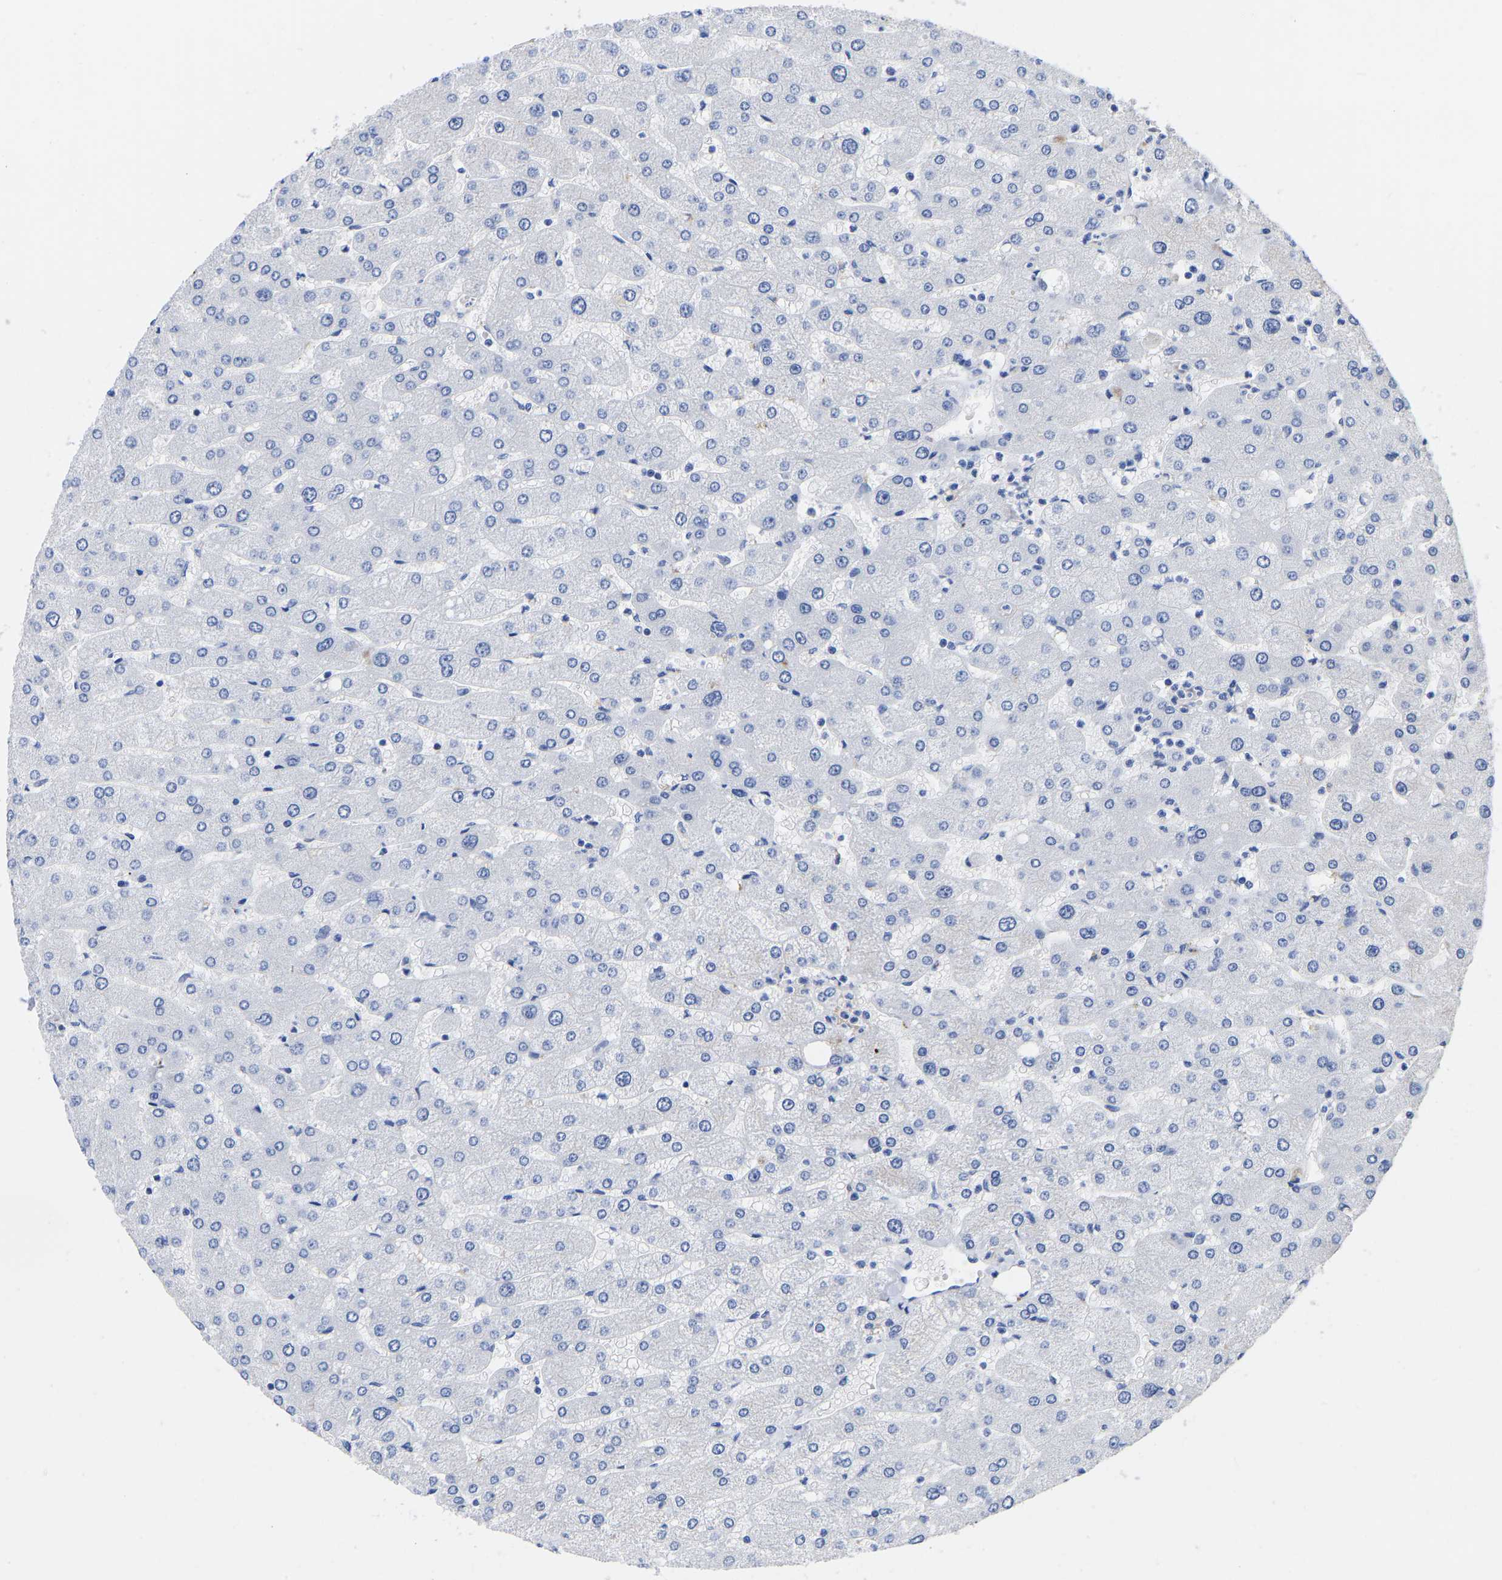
{"staining": {"intensity": "negative", "quantity": "none", "location": "none"}, "tissue": "liver", "cell_type": "Cholangiocytes", "image_type": "normal", "snomed": [{"axis": "morphology", "description": "Normal tissue, NOS"}, {"axis": "topography", "description": "Liver"}], "caption": "High power microscopy image of an immunohistochemistry (IHC) histopathology image of benign liver, revealing no significant staining in cholangiocytes.", "gene": "GPA33", "patient": {"sex": "male", "age": 55}}